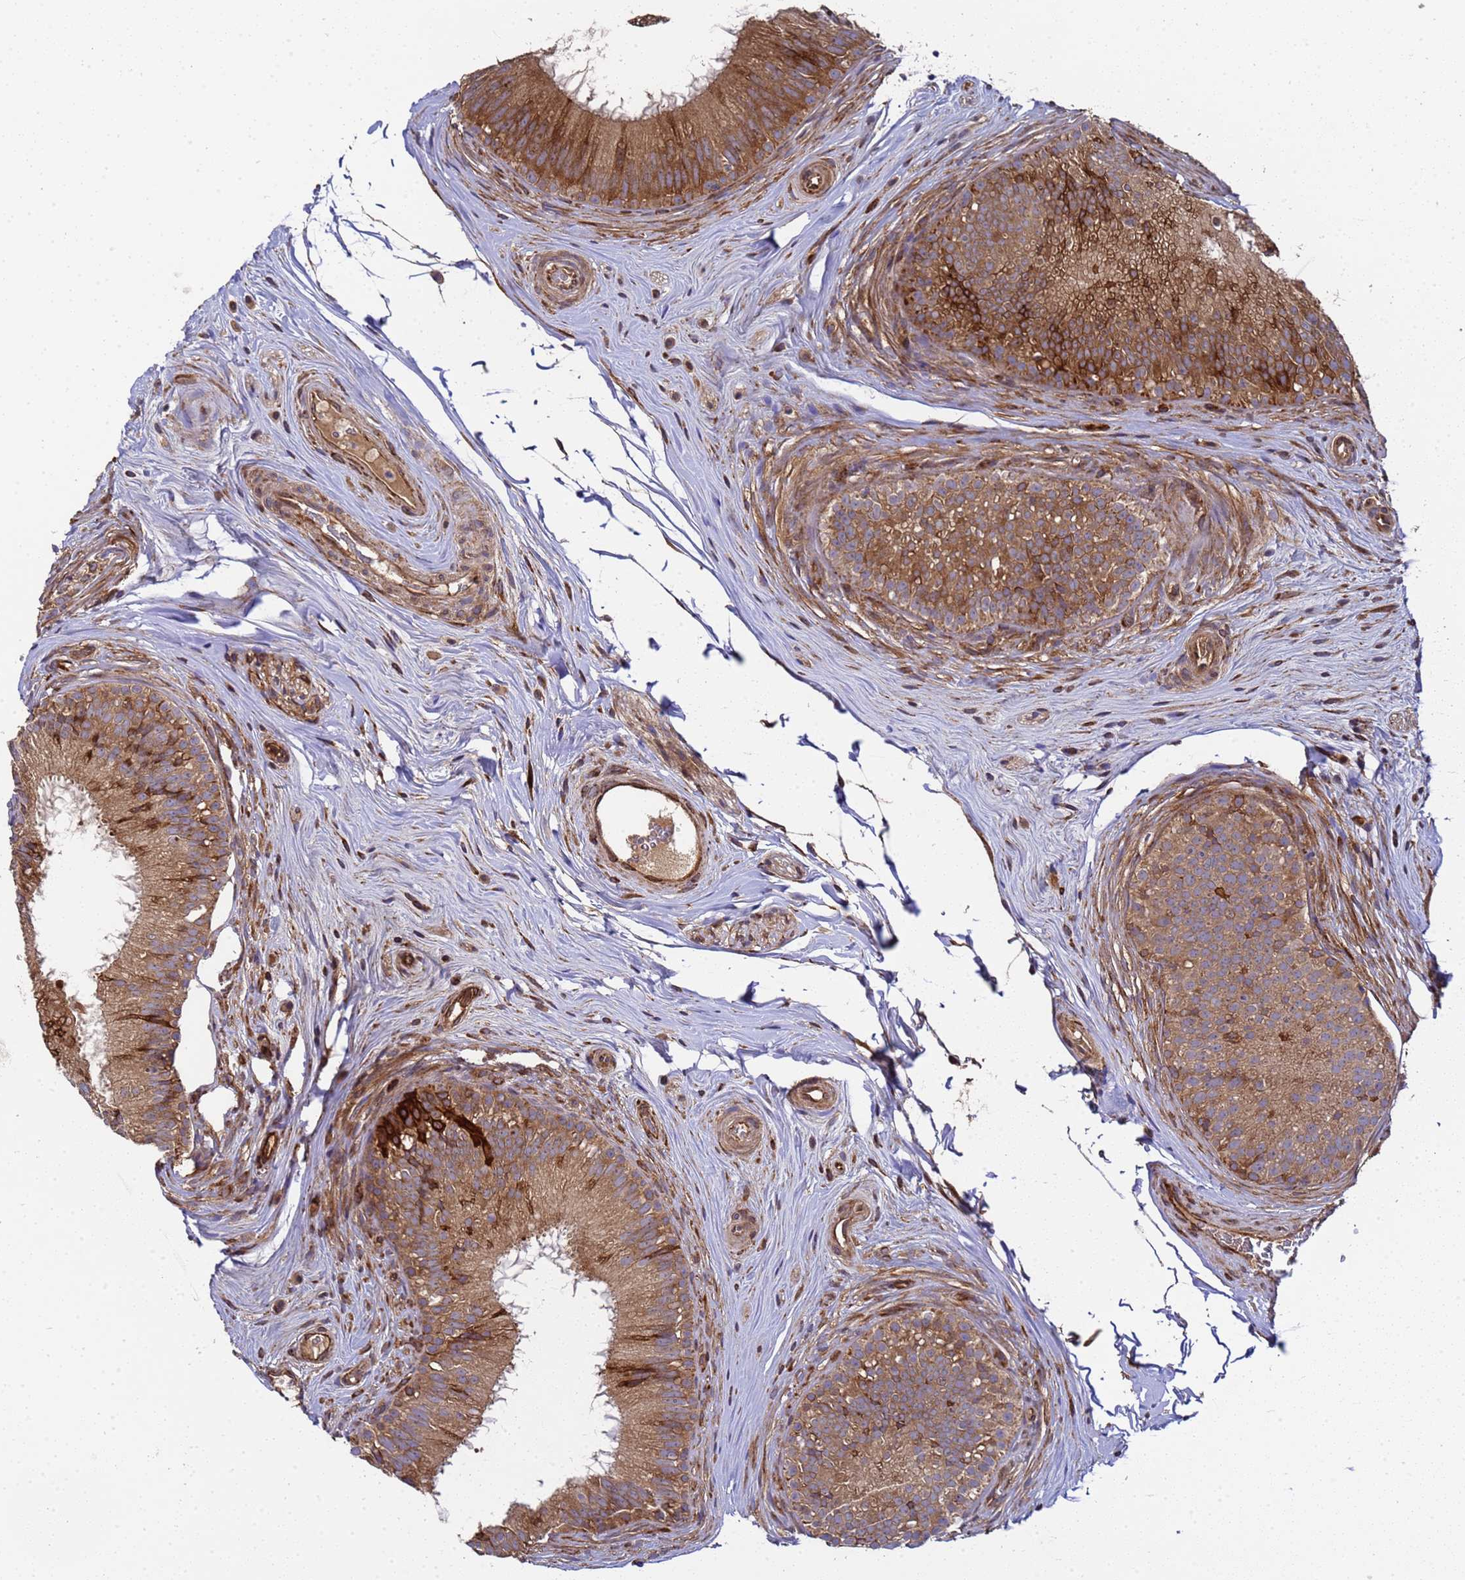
{"staining": {"intensity": "moderate", "quantity": ">75%", "location": "cytoplasmic/membranous"}, "tissue": "epididymis", "cell_type": "Glandular cells", "image_type": "normal", "snomed": [{"axis": "morphology", "description": "Normal tissue, NOS"}, {"axis": "topography", "description": "Epididymis"}], "caption": "A high-resolution micrograph shows IHC staining of benign epididymis, which shows moderate cytoplasmic/membranous expression in approximately >75% of glandular cells.", "gene": "MOCS1", "patient": {"sex": "male", "age": 34}}